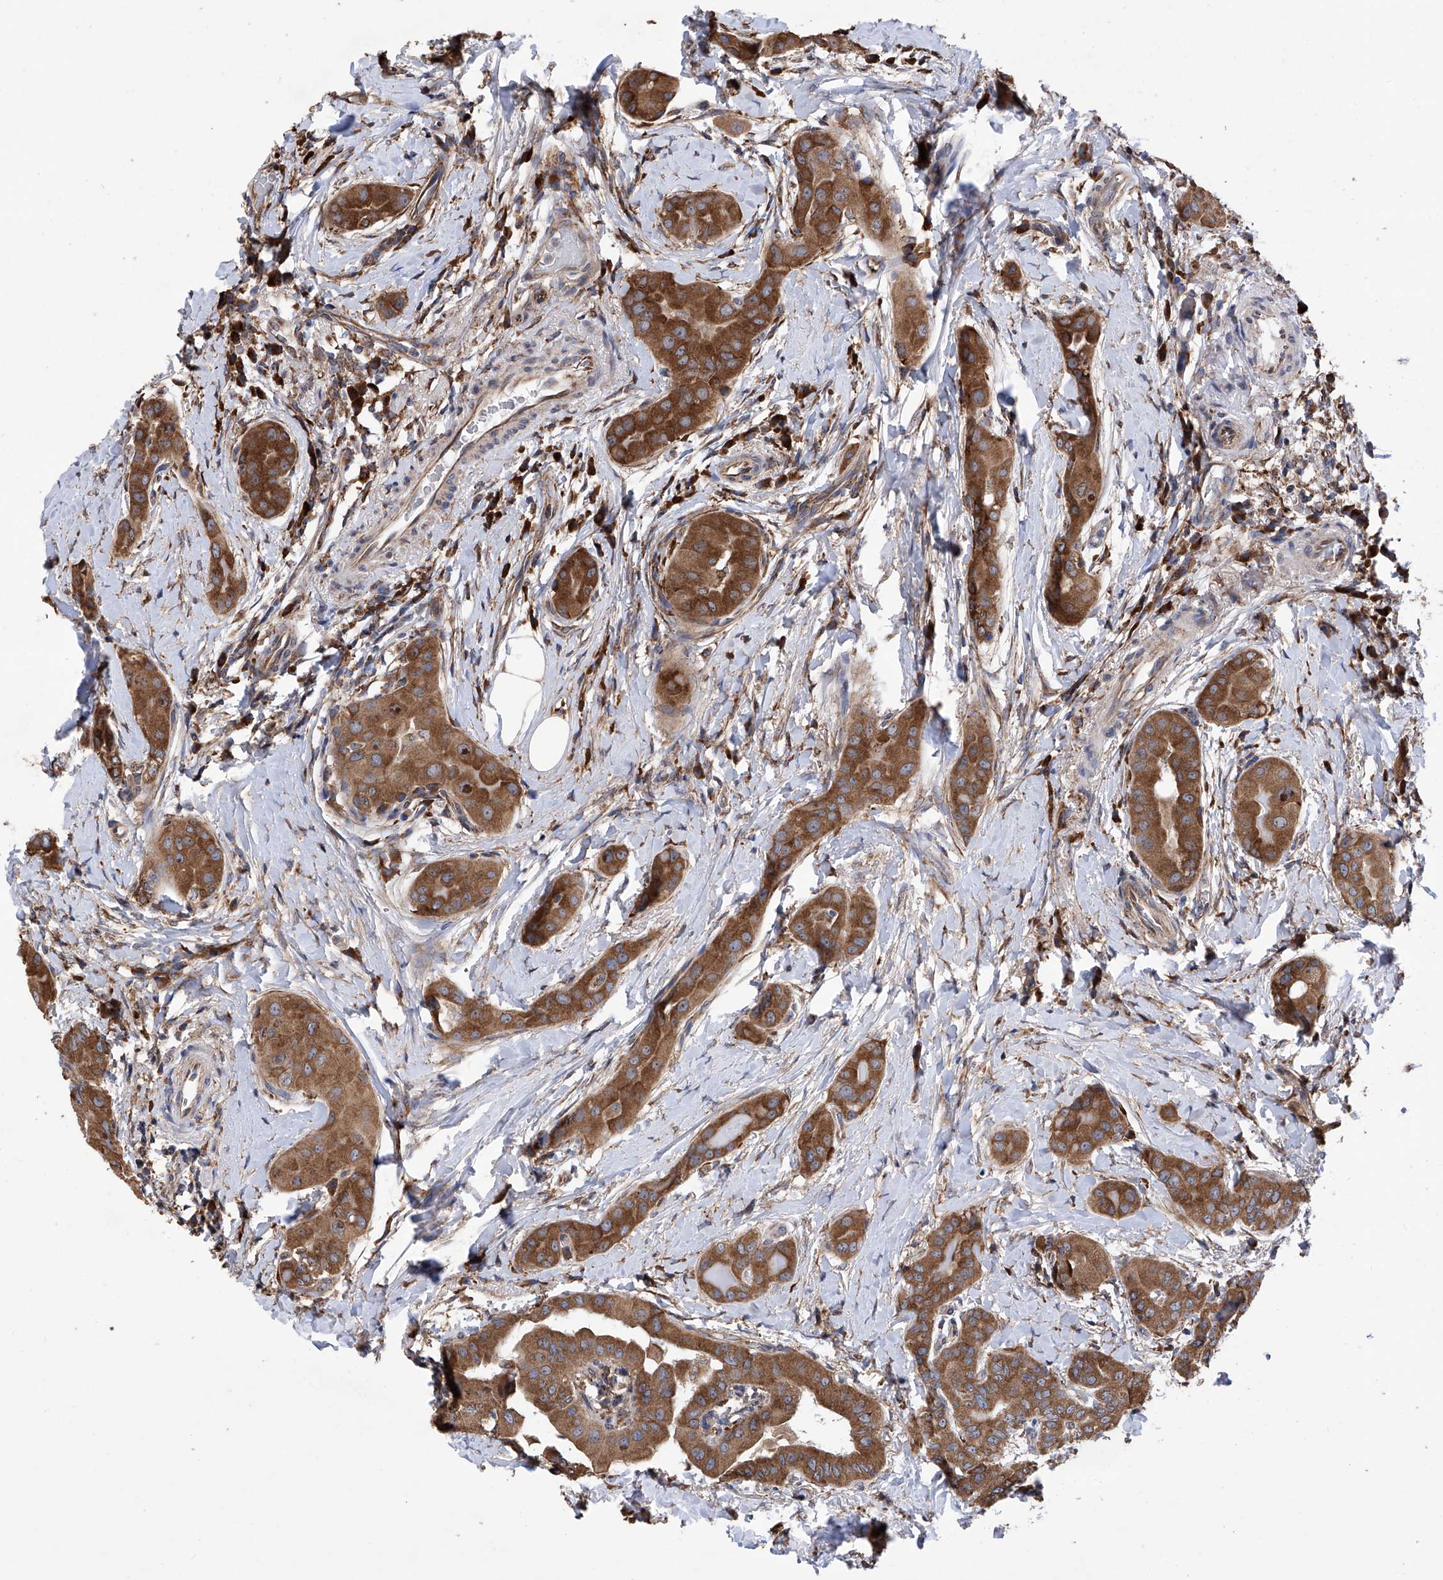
{"staining": {"intensity": "strong", "quantity": ">75%", "location": "cytoplasmic/membranous"}, "tissue": "thyroid cancer", "cell_type": "Tumor cells", "image_type": "cancer", "snomed": [{"axis": "morphology", "description": "Papillary adenocarcinoma, NOS"}, {"axis": "topography", "description": "Thyroid gland"}], "caption": "Thyroid cancer tissue reveals strong cytoplasmic/membranous expression in approximately >75% of tumor cells, visualized by immunohistochemistry.", "gene": "DNAH8", "patient": {"sex": "male", "age": 33}}